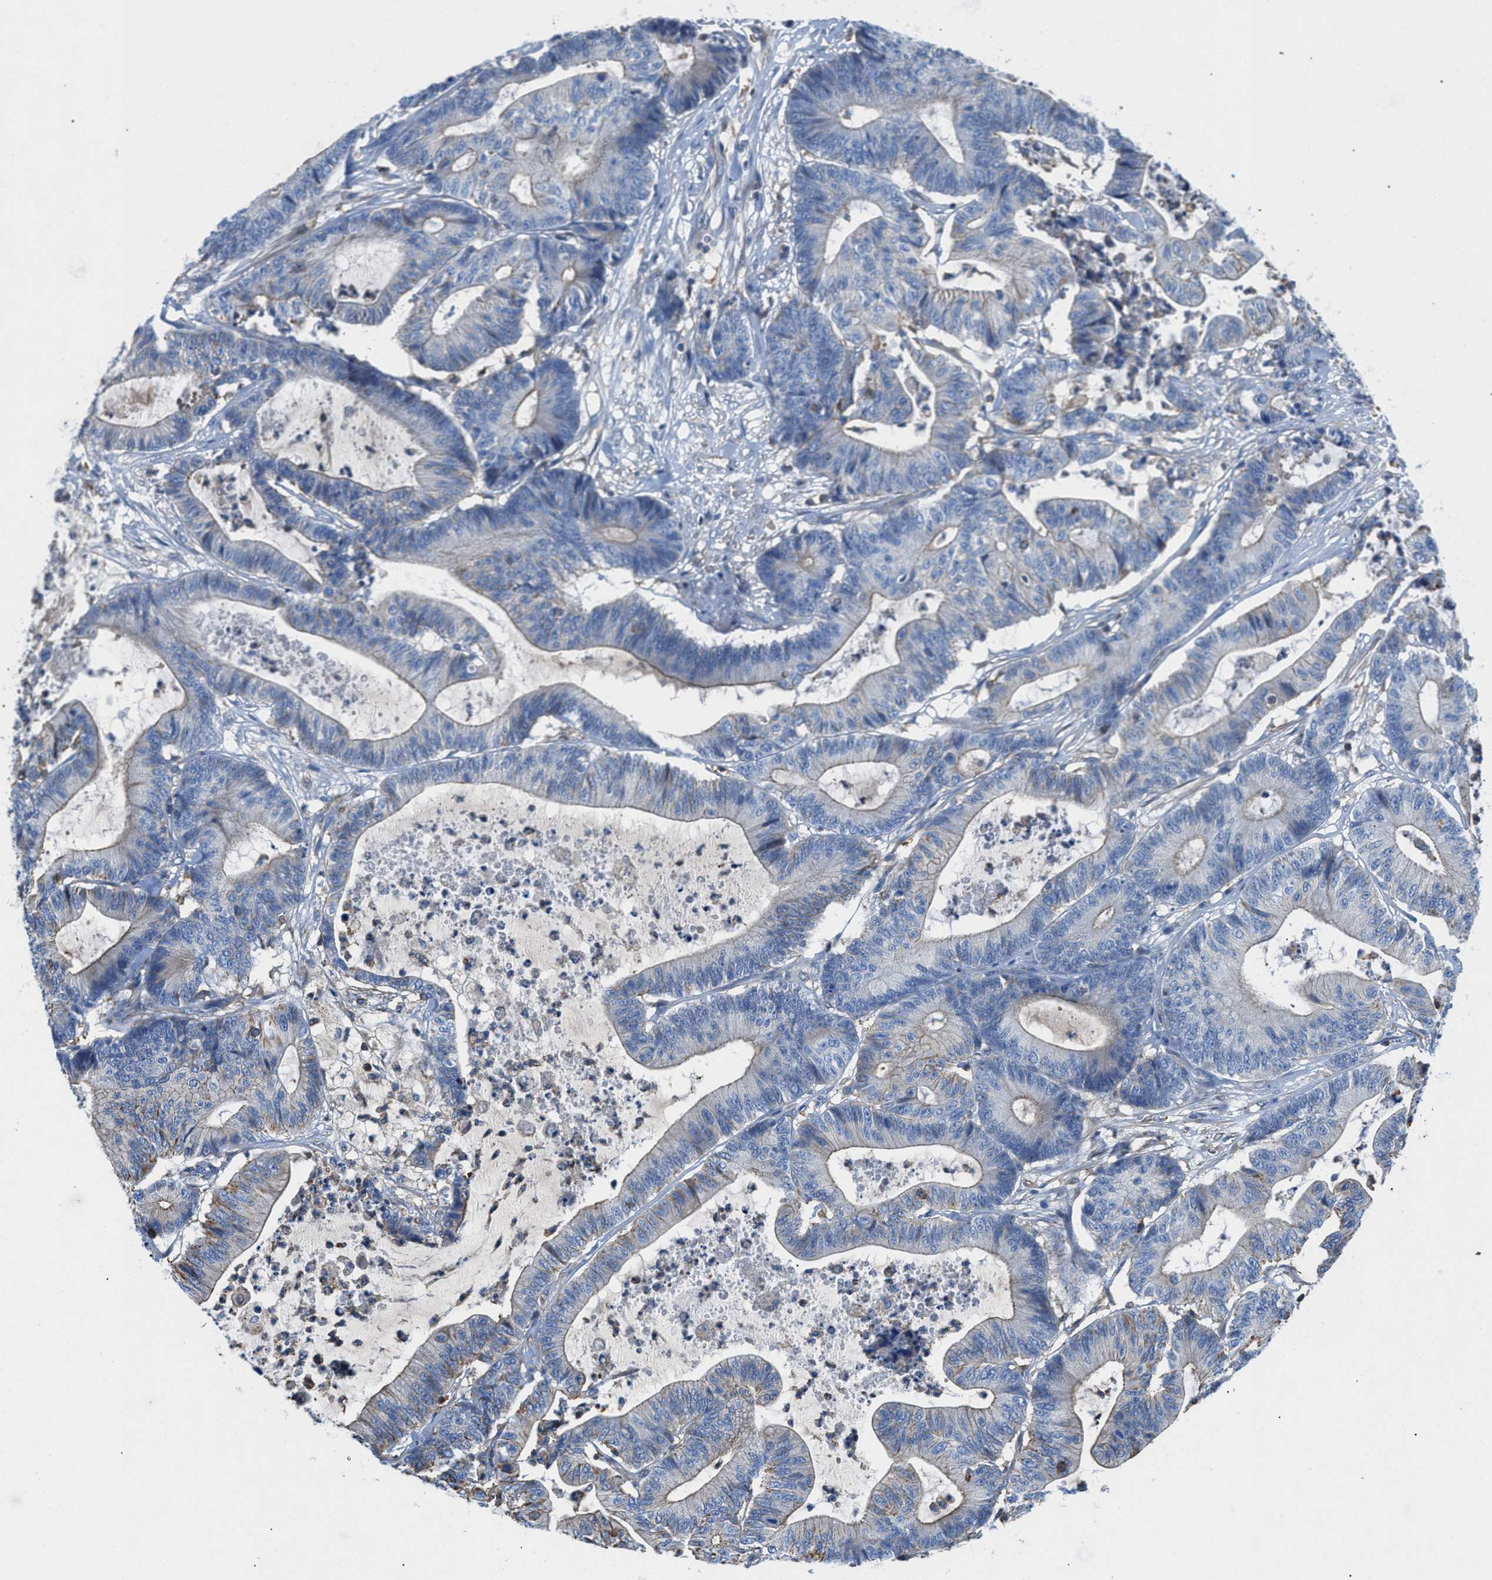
{"staining": {"intensity": "moderate", "quantity": "<25%", "location": "cytoplasmic/membranous"}, "tissue": "colorectal cancer", "cell_type": "Tumor cells", "image_type": "cancer", "snomed": [{"axis": "morphology", "description": "Adenocarcinoma, NOS"}, {"axis": "topography", "description": "Colon"}], "caption": "Immunohistochemistry (IHC) of colorectal cancer (adenocarcinoma) demonstrates low levels of moderate cytoplasmic/membranous expression in approximately <25% of tumor cells.", "gene": "ATP6V0D1", "patient": {"sex": "female", "age": 84}}